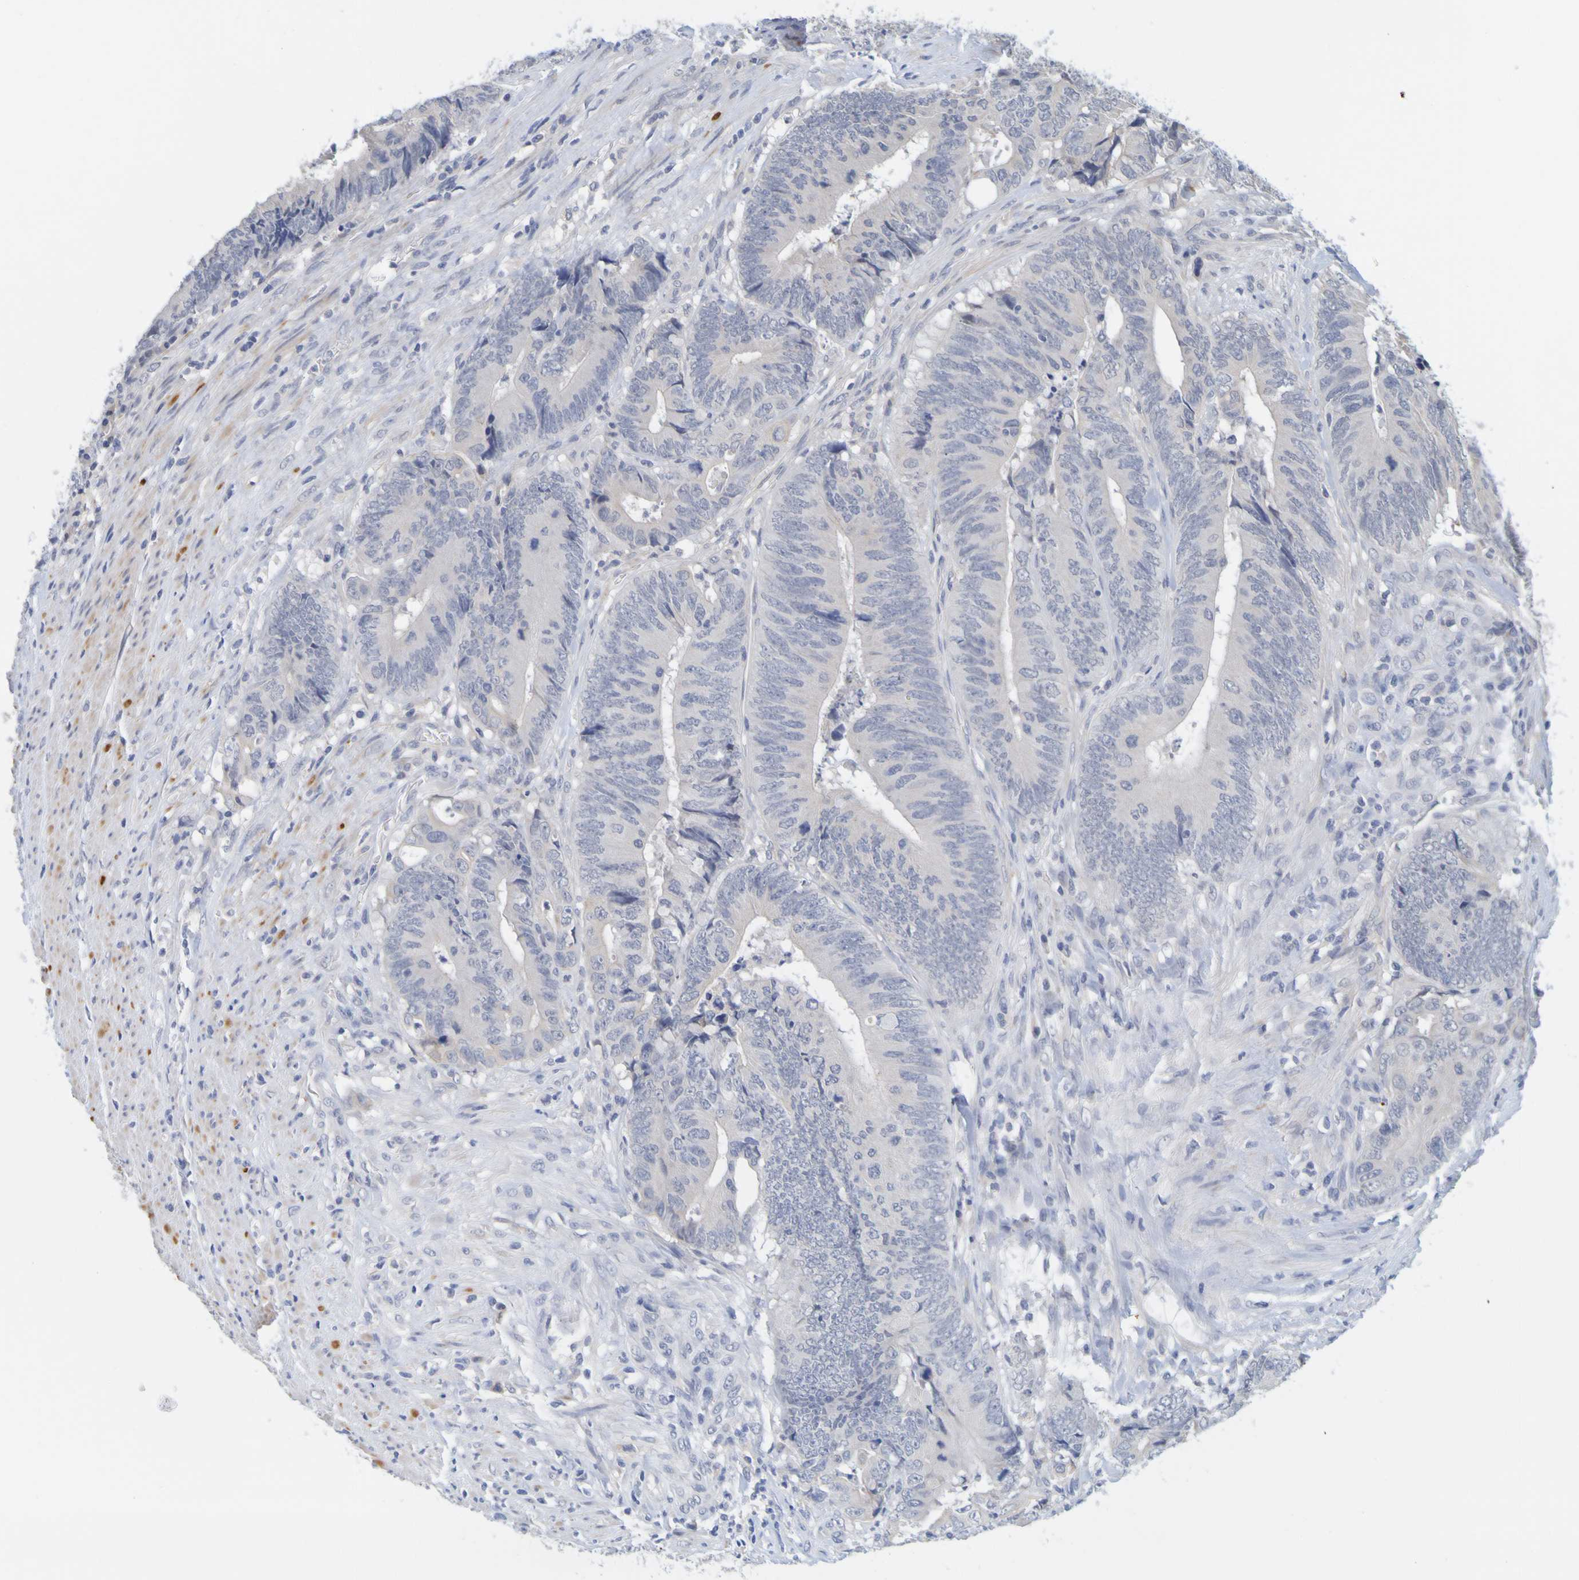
{"staining": {"intensity": "negative", "quantity": "none", "location": "none"}, "tissue": "colorectal cancer", "cell_type": "Tumor cells", "image_type": "cancer", "snomed": [{"axis": "morphology", "description": "Normal tissue, NOS"}, {"axis": "morphology", "description": "Adenocarcinoma, NOS"}, {"axis": "topography", "description": "Colon"}], "caption": "A histopathology image of human colorectal cancer is negative for staining in tumor cells. (DAB (3,3'-diaminobenzidine) immunohistochemistry (IHC) visualized using brightfield microscopy, high magnification).", "gene": "ENDOU", "patient": {"sex": "male", "age": 56}}